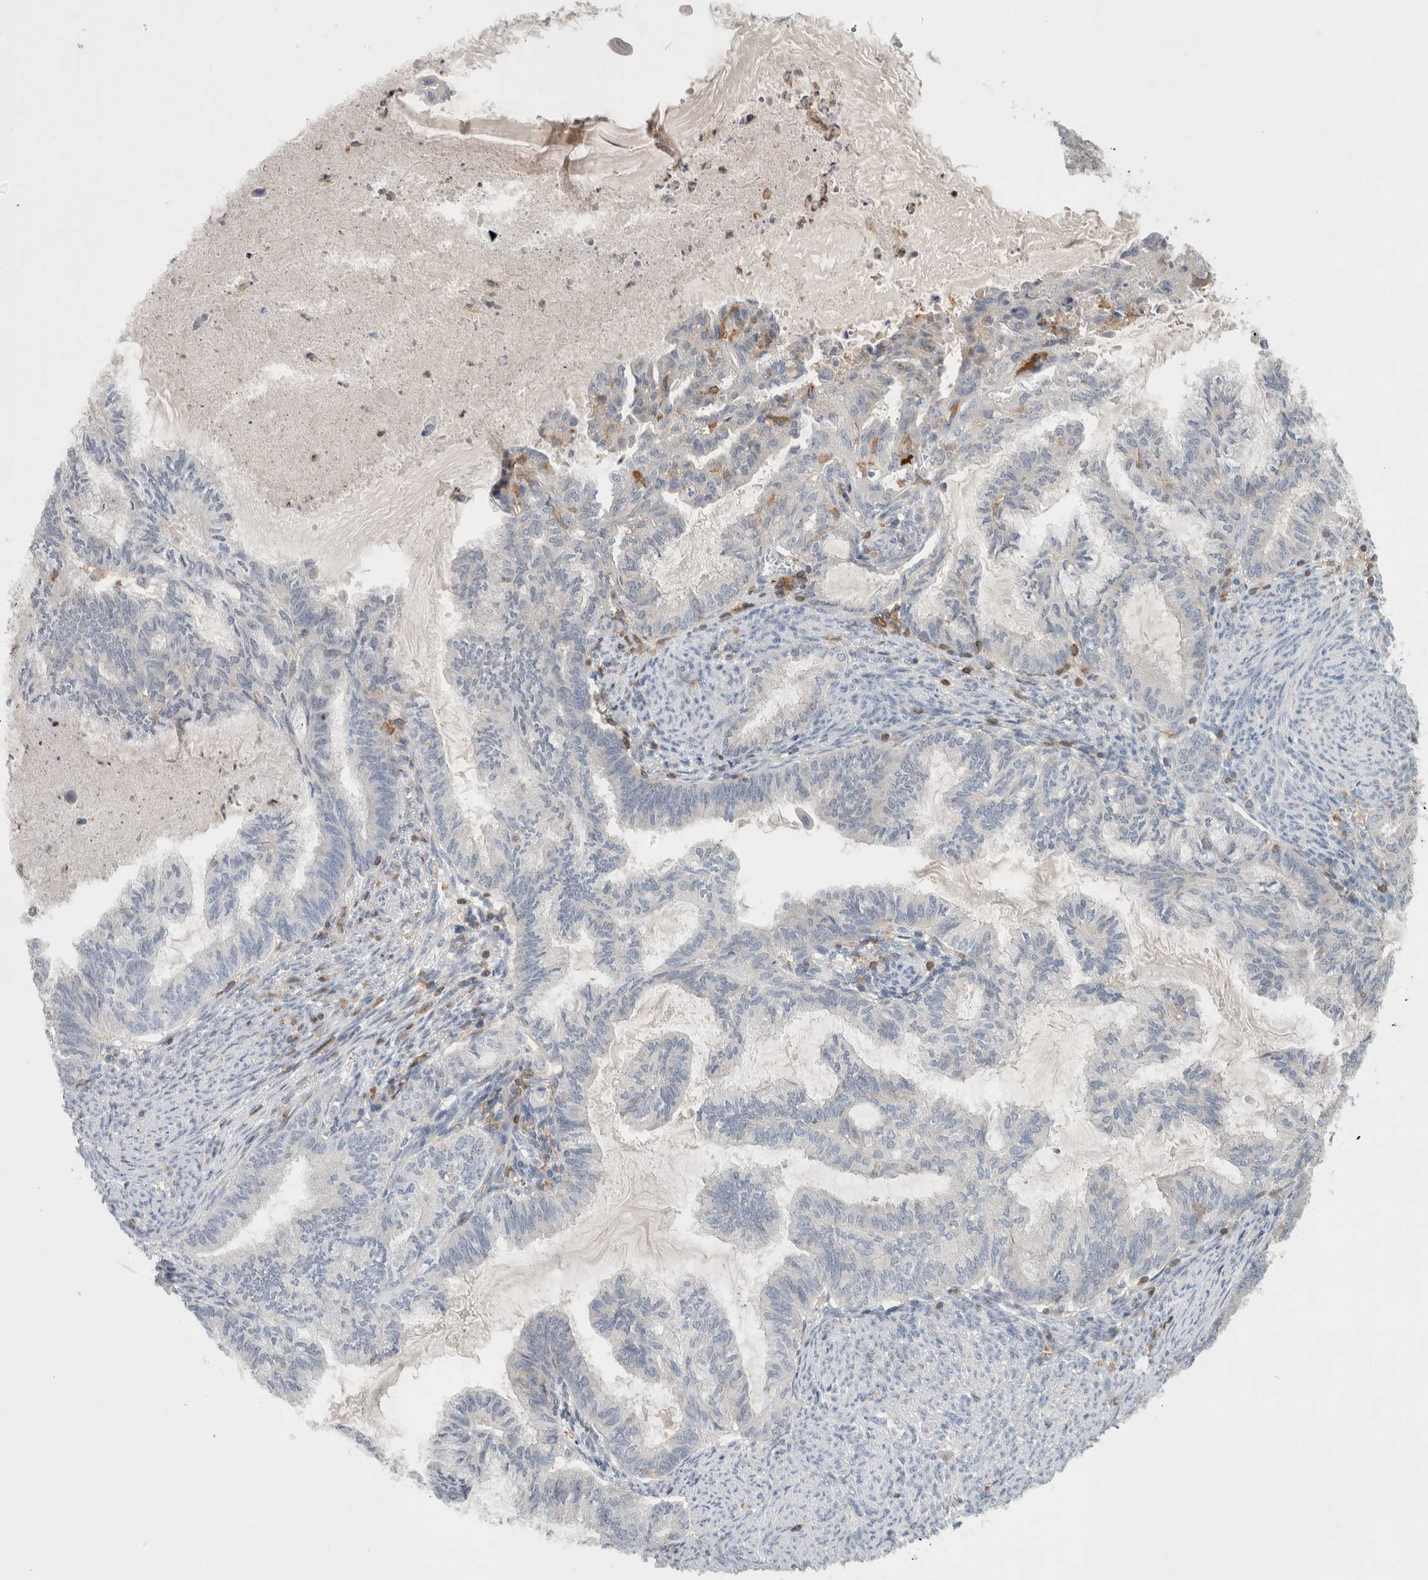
{"staining": {"intensity": "negative", "quantity": "none", "location": "none"}, "tissue": "endometrial cancer", "cell_type": "Tumor cells", "image_type": "cancer", "snomed": [{"axis": "morphology", "description": "Adenocarcinoma, NOS"}, {"axis": "topography", "description": "Endometrium"}], "caption": "A high-resolution photomicrograph shows immunohistochemistry staining of endometrial cancer, which reveals no significant staining in tumor cells.", "gene": "GFRA2", "patient": {"sex": "female", "age": 86}}